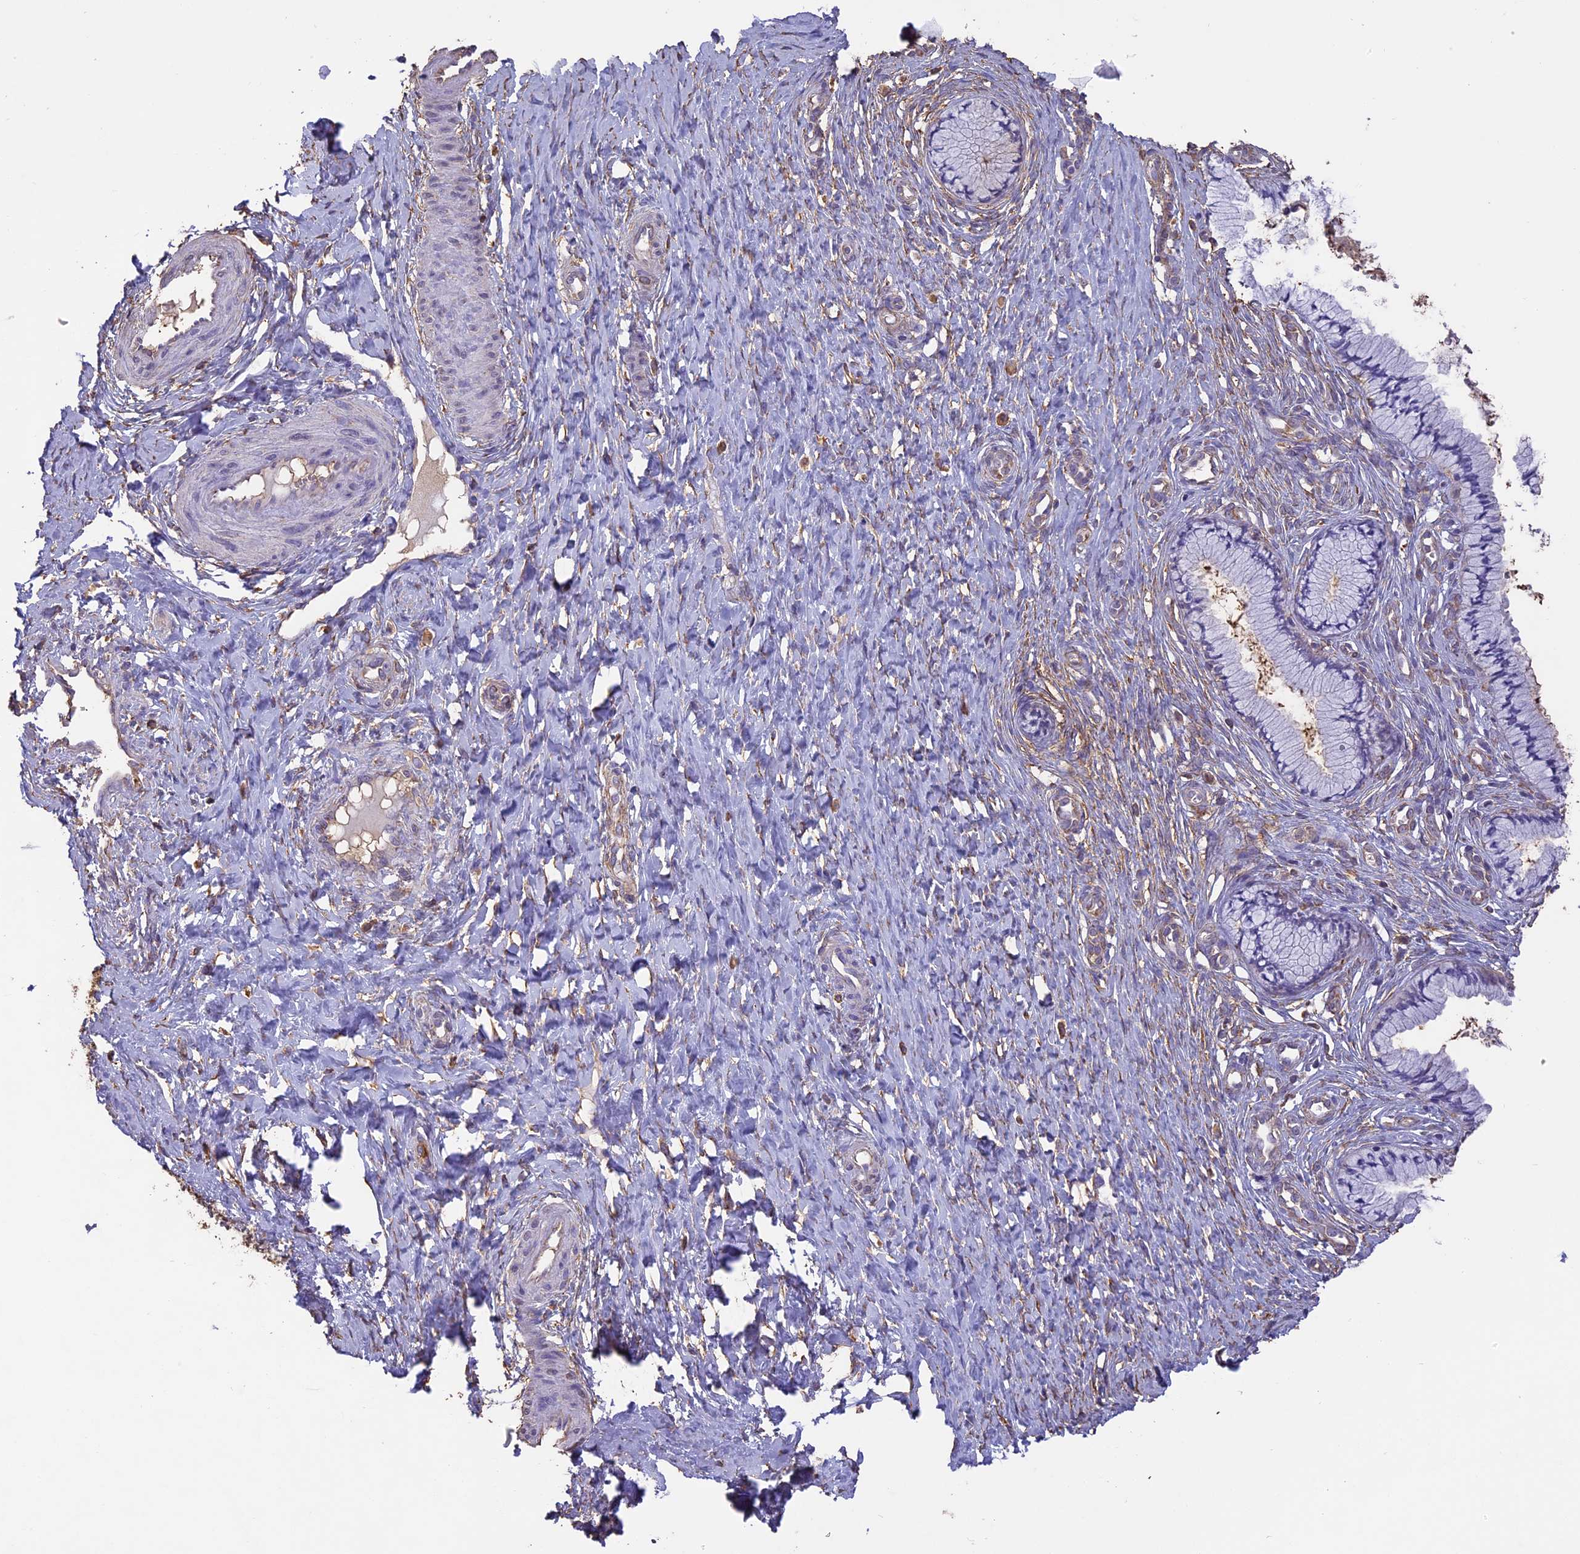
{"staining": {"intensity": "negative", "quantity": "none", "location": "none"}, "tissue": "cervix", "cell_type": "Glandular cells", "image_type": "normal", "snomed": [{"axis": "morphology", "description": "Normal tissue, NOS"}, {"axis": "topography", "description": "Cervix"}], "caption": "Cervix stained for a protein using immunohistochemistry (IHC) exhibits no positivity glandular cells.", "gene": "ARHGAP19", "patient": {"sex": "female", "age": 36}}